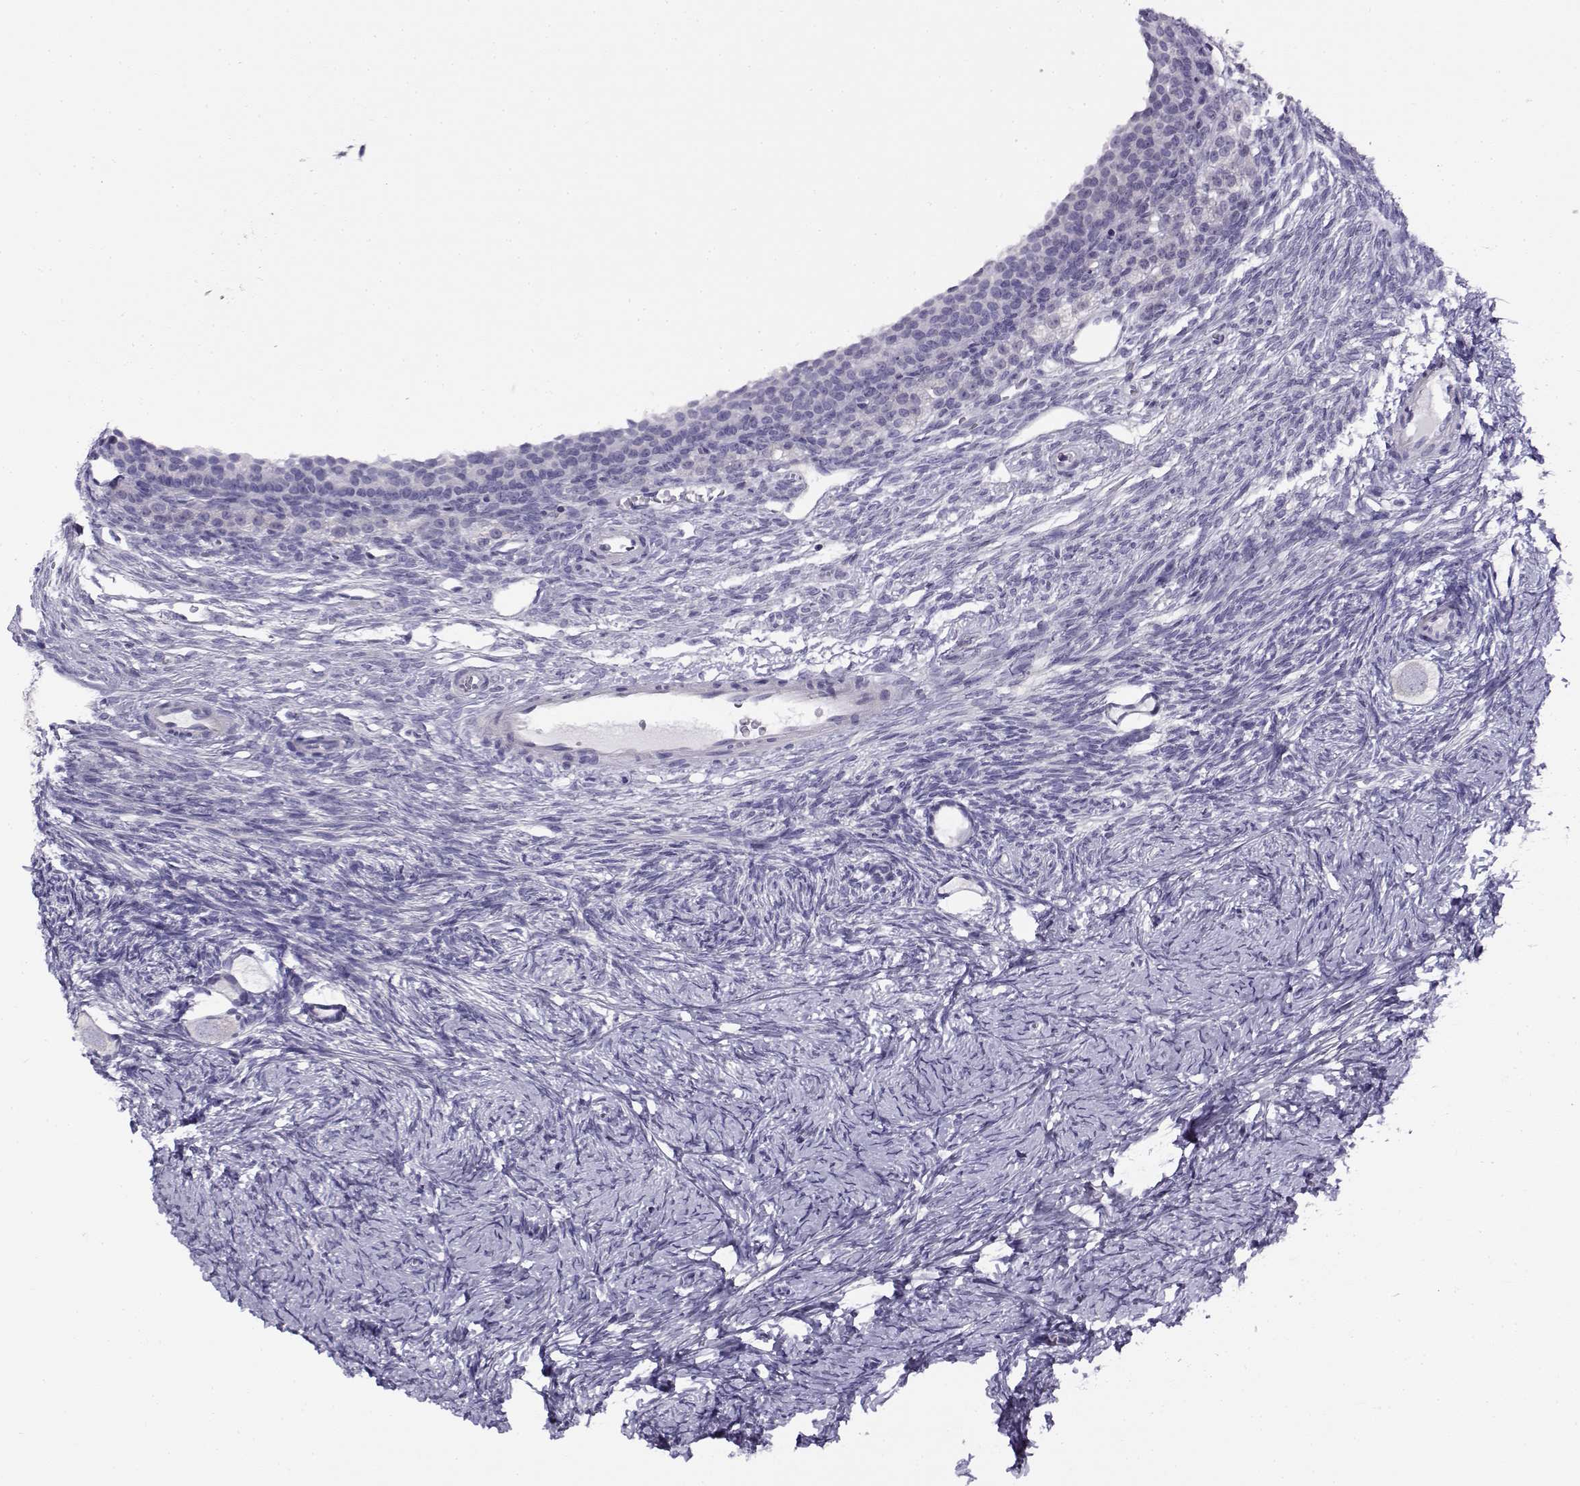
{"staining": {"intensity": "negative", "quantity": "none", "location": "none"}, "tissue": "ovary", "cell_type": "Follicle cells", "image_type": "normal", "snomed": [{"axis": "morphology", "description": "Normal tissue, NOS"}, {"axis": "topography", "description": "Ovary"}], "caption": "High power microscopy image of an immunohistochemistry histopathology image of normal ovary, revealing no significant expression in follicle cells.", "gene": "FEZF1", "patient": {"sex": "female", "age": 27}}